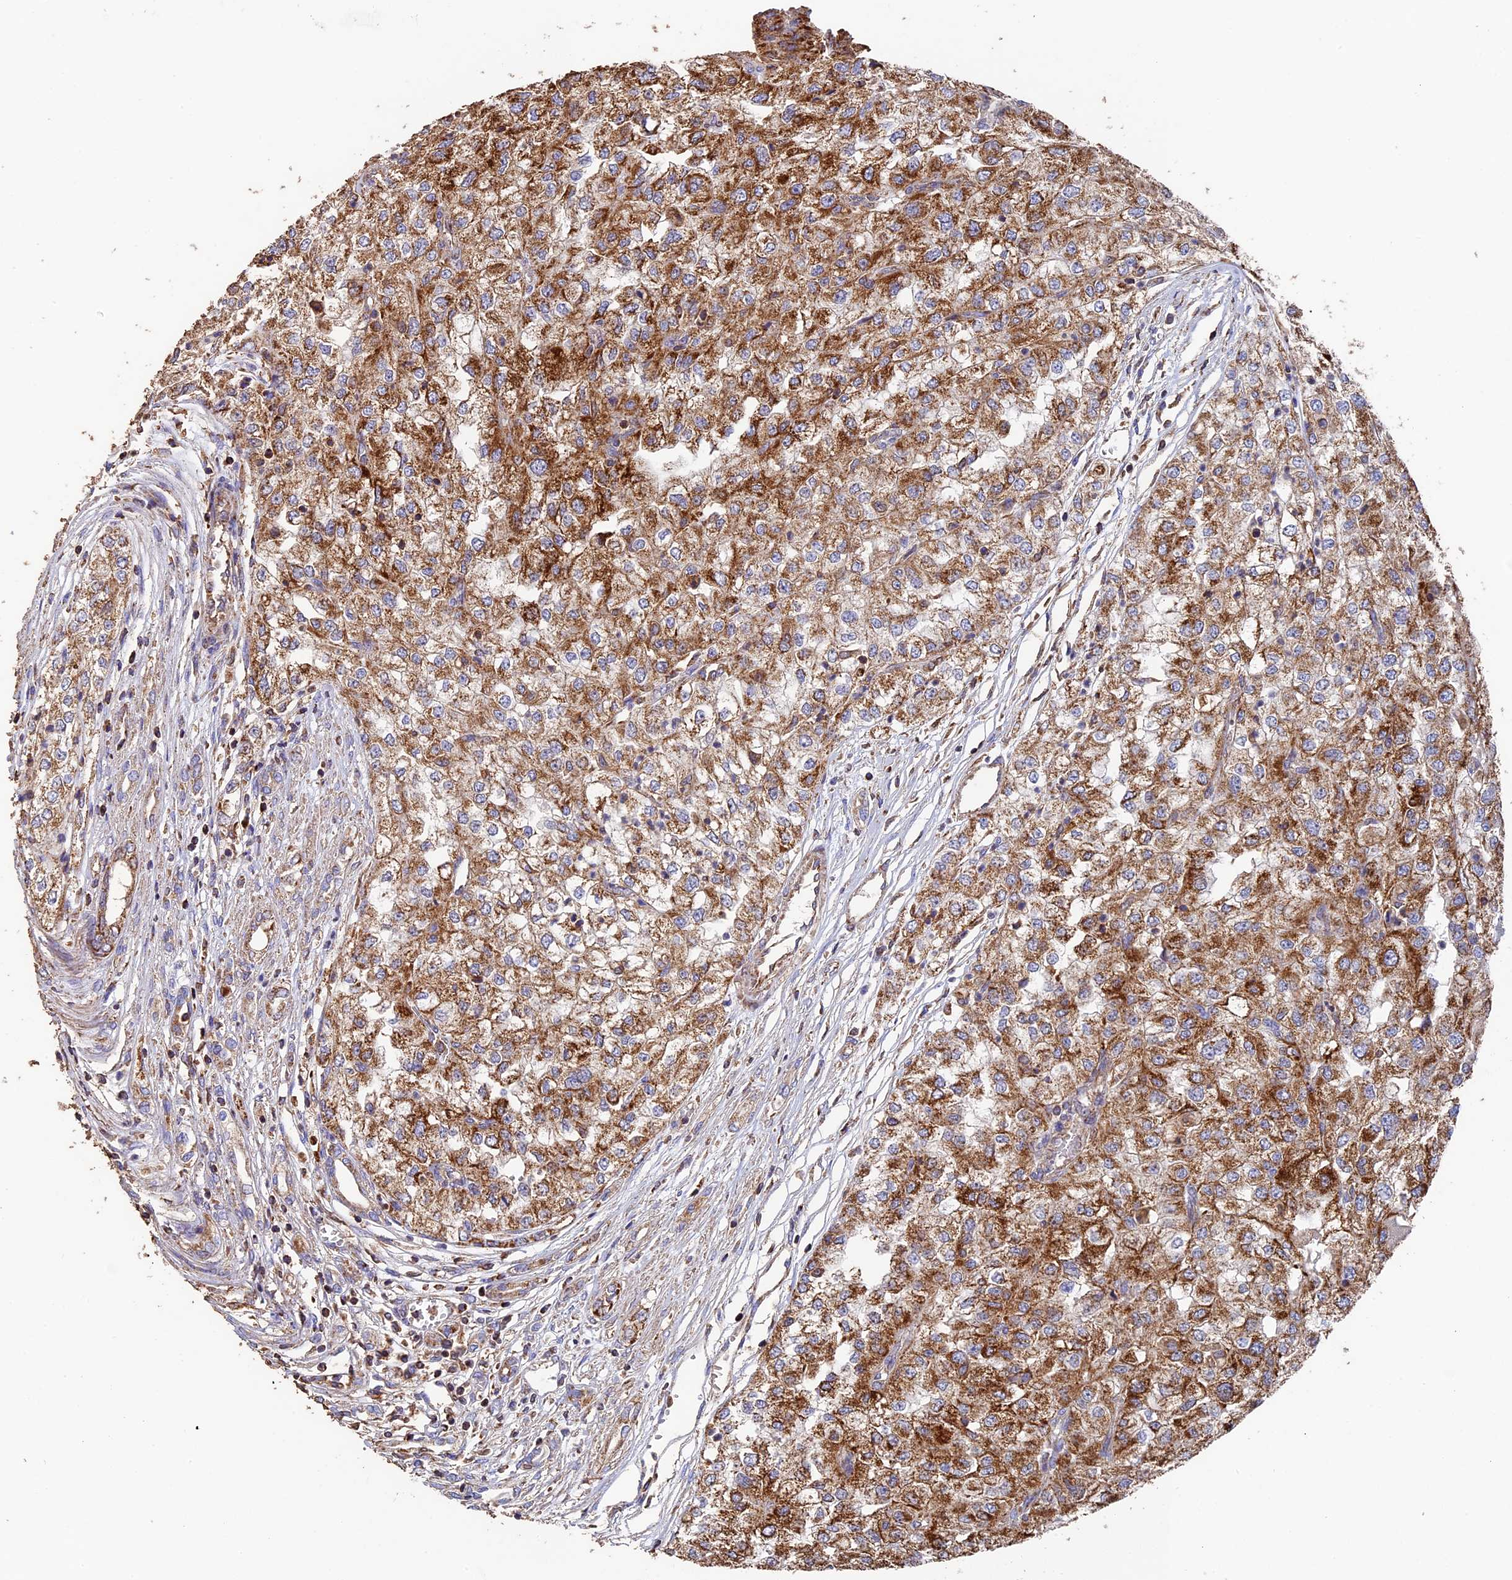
{"staining": {"intensity": "strong", "quantity": ">75%", "location": "cytoplasmic/membranous"}, "tissue": "renal cancer", "cell_type": "Tumor cells", "image_type": "cancer", "snomed": [{"axis": "morphology", "description": "Adenocarcinoma, NOS"}, {"axis": "topography", "description": "Kidney"}], "caption": "The image displays immunohistochemical staining of renal cancer (adenocarcinoma). There is strong cytoplasmic/membranous expression is identified in about >75% of tumor cells. (DAB (3,3'-diaminobenzidine) IHC, brown staining for protein, blue staining for nuclei).", "gene": "ADAT1", "patient": {"sex": "female", "age": 54}}